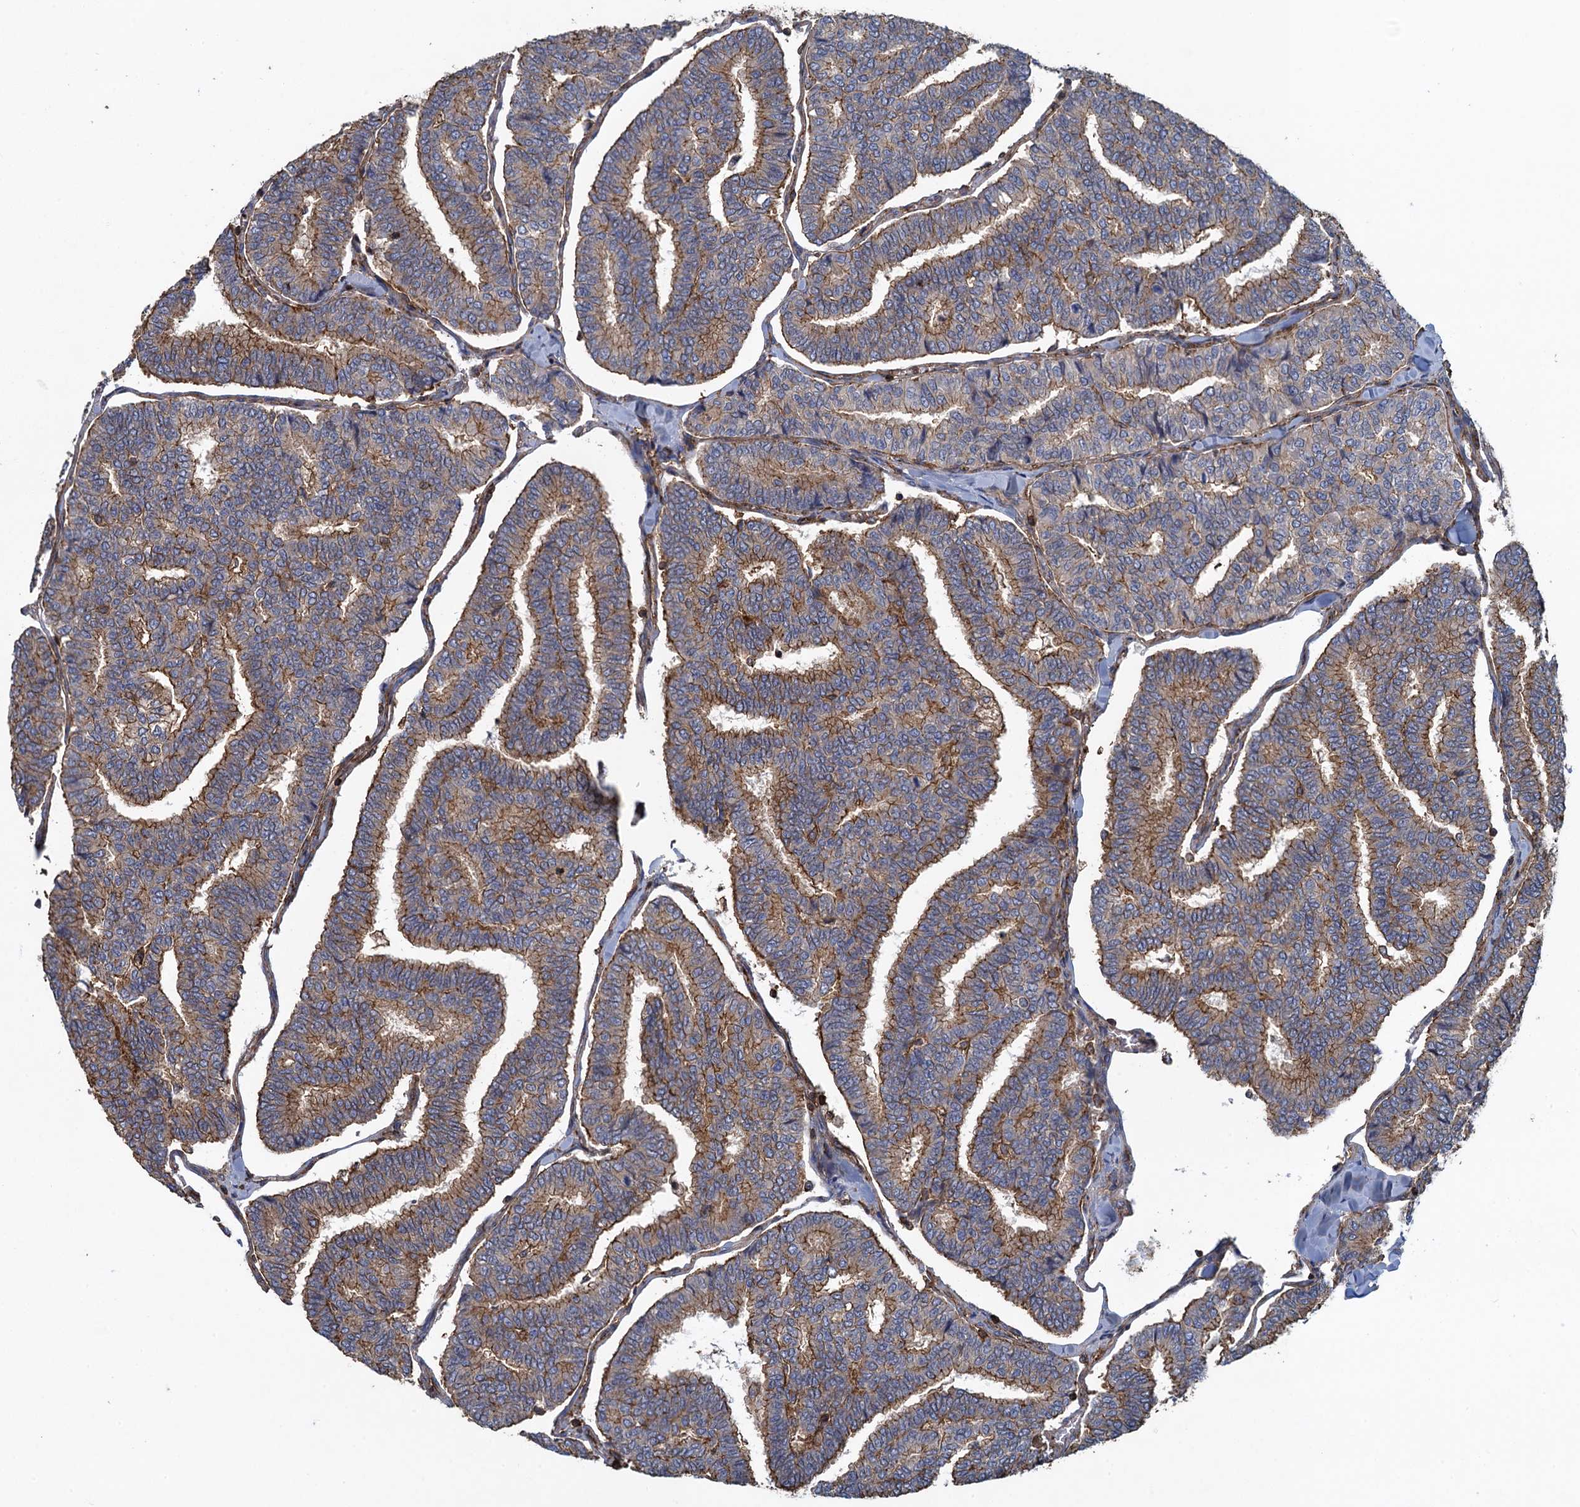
{"staining": {"intensity": "moderate", "quantity": ">75%", "location": "cytoplasmic/membranous"}, "tissue": "thyroid cancer", "cell_type": "Tumor cells", "image_type": "cancer", "snomed": [{"axis": "morphology", "description": "Papillary adenocarcinoma, NOS"}, {"axis": "topography", "description": "Thyroid gland"}], "caption": "Approximately >75% of tumor cells in thyroid cancer (papillary adenocarcinoma) demonstrate moderate cytoplasmic/membranous protein expression as visualized by brown immunohistochemical staining.", "gene": "PROSER2", "patient": {"sex": "female", "age": 35}}